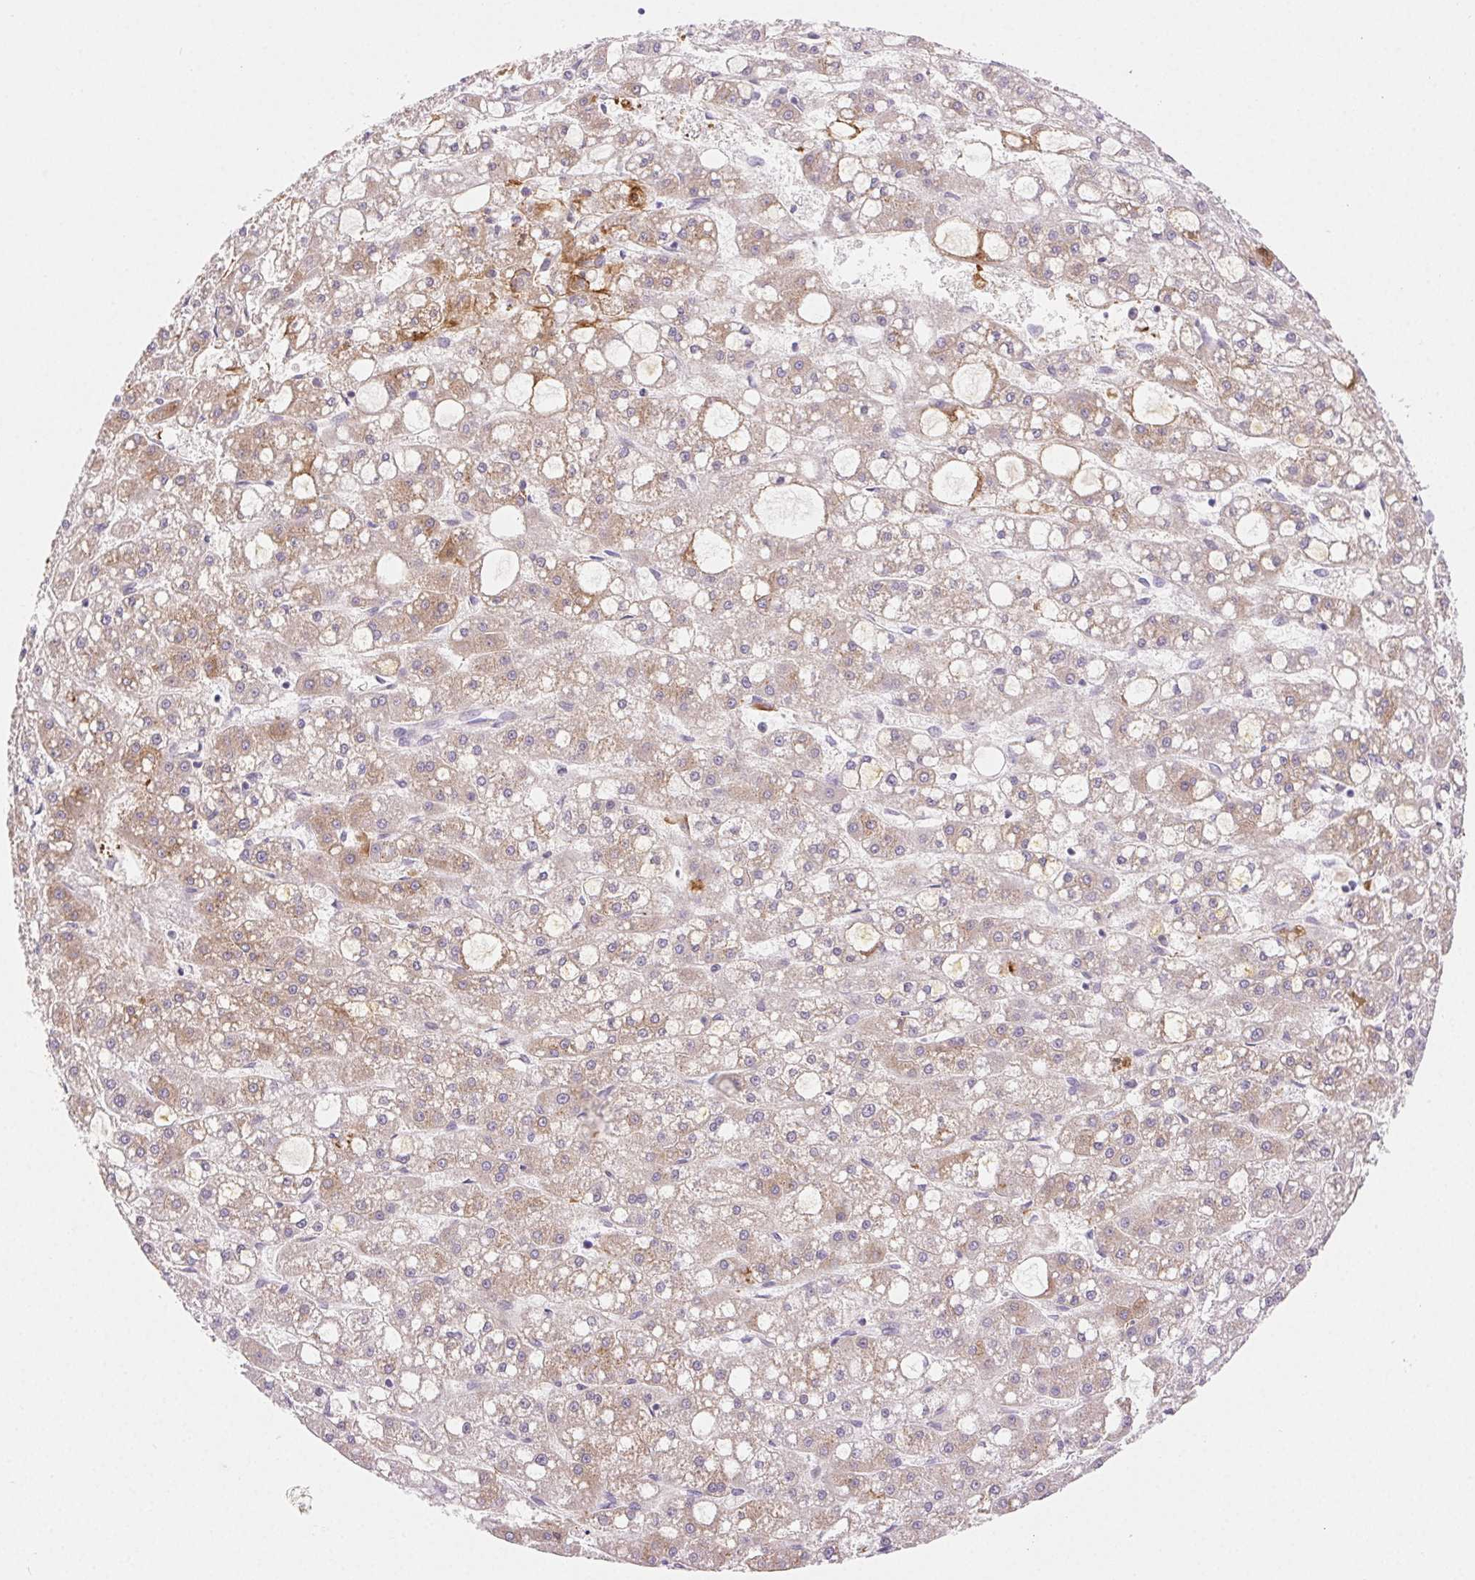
{"staining": {"intensity": "weak", "quantity": "25%-75%", "location": "cytoplasmic/membranous"}, "tissue": "liver cancer", "cell_type": "Tumor cells", "image_type": "cancer", "snomed": [{"axis": "morphology", "description": "Carcinoma, Hepatocellular, NOS"}, {"axis": "topography", "description": "Liver"}], "caption": "Immunohistochemical staining of human liver hepatocellular carcinoma exhibits weak cytoplasmic/membranous protein staining in approximately 25%-75% of tumor cells.", "gene": "FGA", "patient": {"sex": "male", "age": 67}}